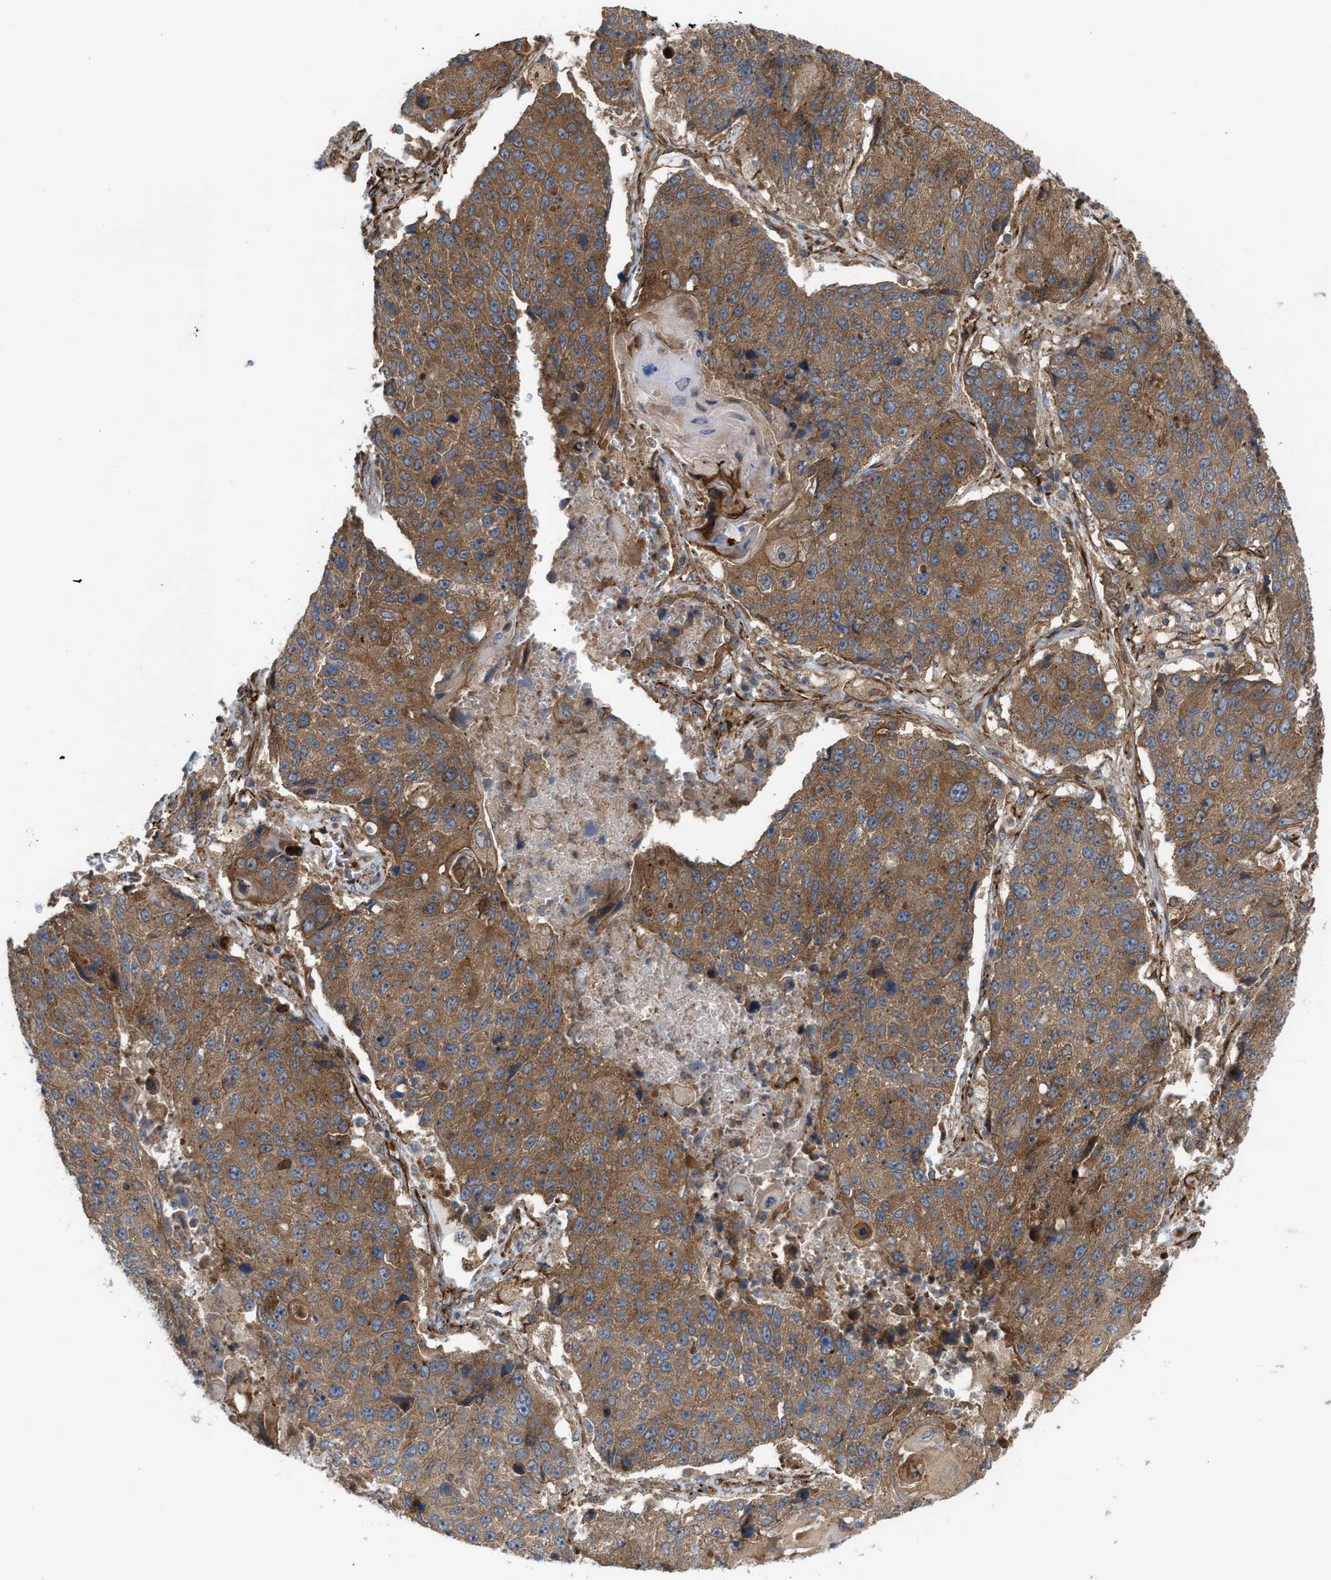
{"staining": {"intensity": "moderate", "quantity": ">75%", "location": "cytoplasmic/membranous"}, "tissue": "lung cancer", "cell_type": "Tumor cells", "image_type": "cancer", "snomed": [{"axis": "morphology", "description": "Squamous cell carcinoma, NOS"}, {"axis": "topography", "description": "Lung"}], "caption": "A high-resolution histopathology image shows immunohistochemistry staining of squamous cell carcinoma (lung), which exhibits moderate cytoplasmic/membranous expression in about >75% of tumor cells. (IHC, brightfield microscopy, high magnification).", "gene": "EPS15L1", "patient": {"sex": "male", "age": 61}}